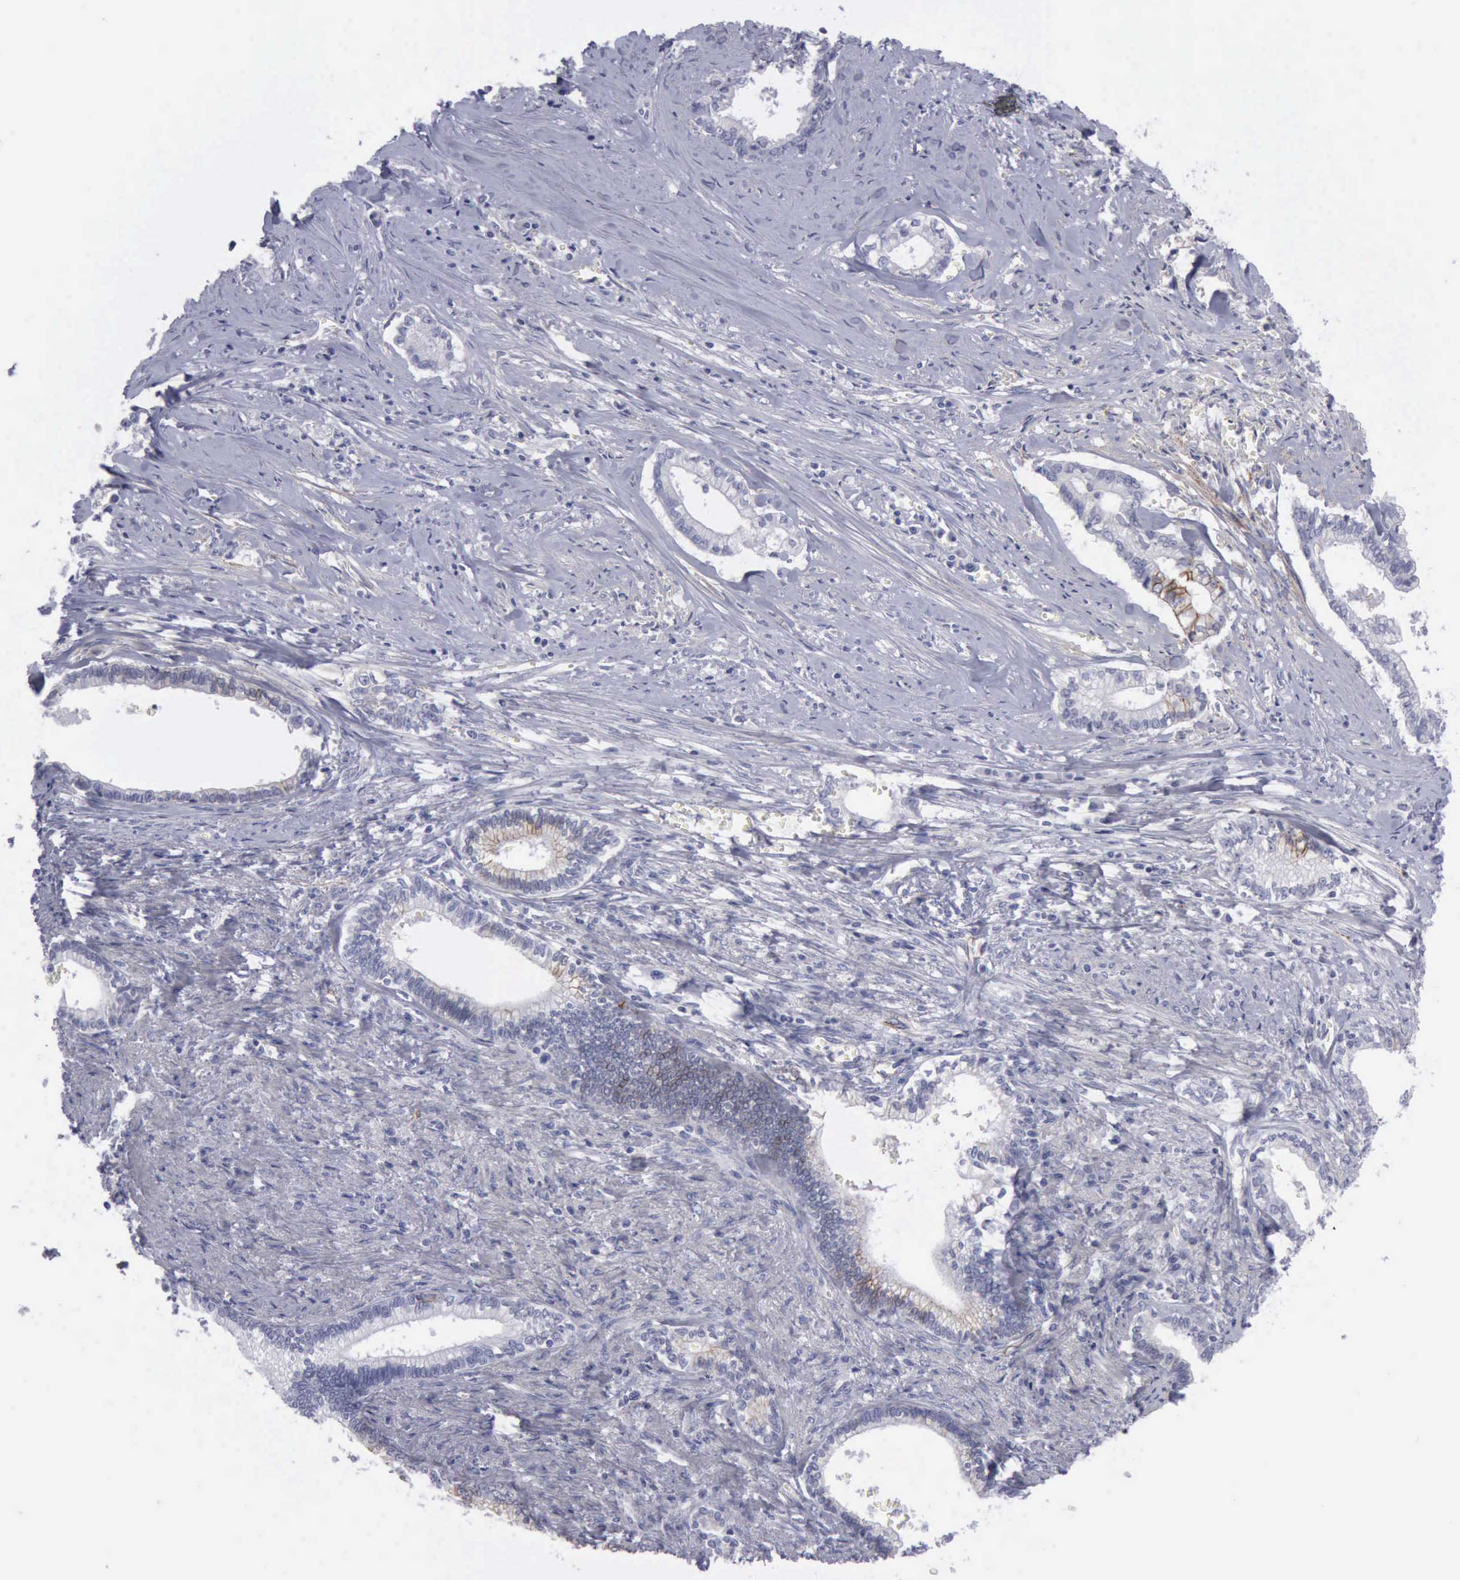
{"staining": {"intensity": "weak", "quantity": "<25%", "location": "cytoplasmic/membranous"}, "tissue": "liver cancer", "cell_type": "Tumor cells", "image_type": "cancer", "snomed": [{"axis": "morphology", "description": "Cholangiocarcinoma"}, {"axis": "topography", "description": "Liver"}], "caption": "High magnification brightfield microscopy of cholangiocarcinoma (liver) stained with DAB (3,3'-diaminobenzidine) (brown) and counterstained with hematoxylin (blue): tumor cells show no significant expression.", "gene": "CDH2", "patient": {"sex": "male", "age": 57}}